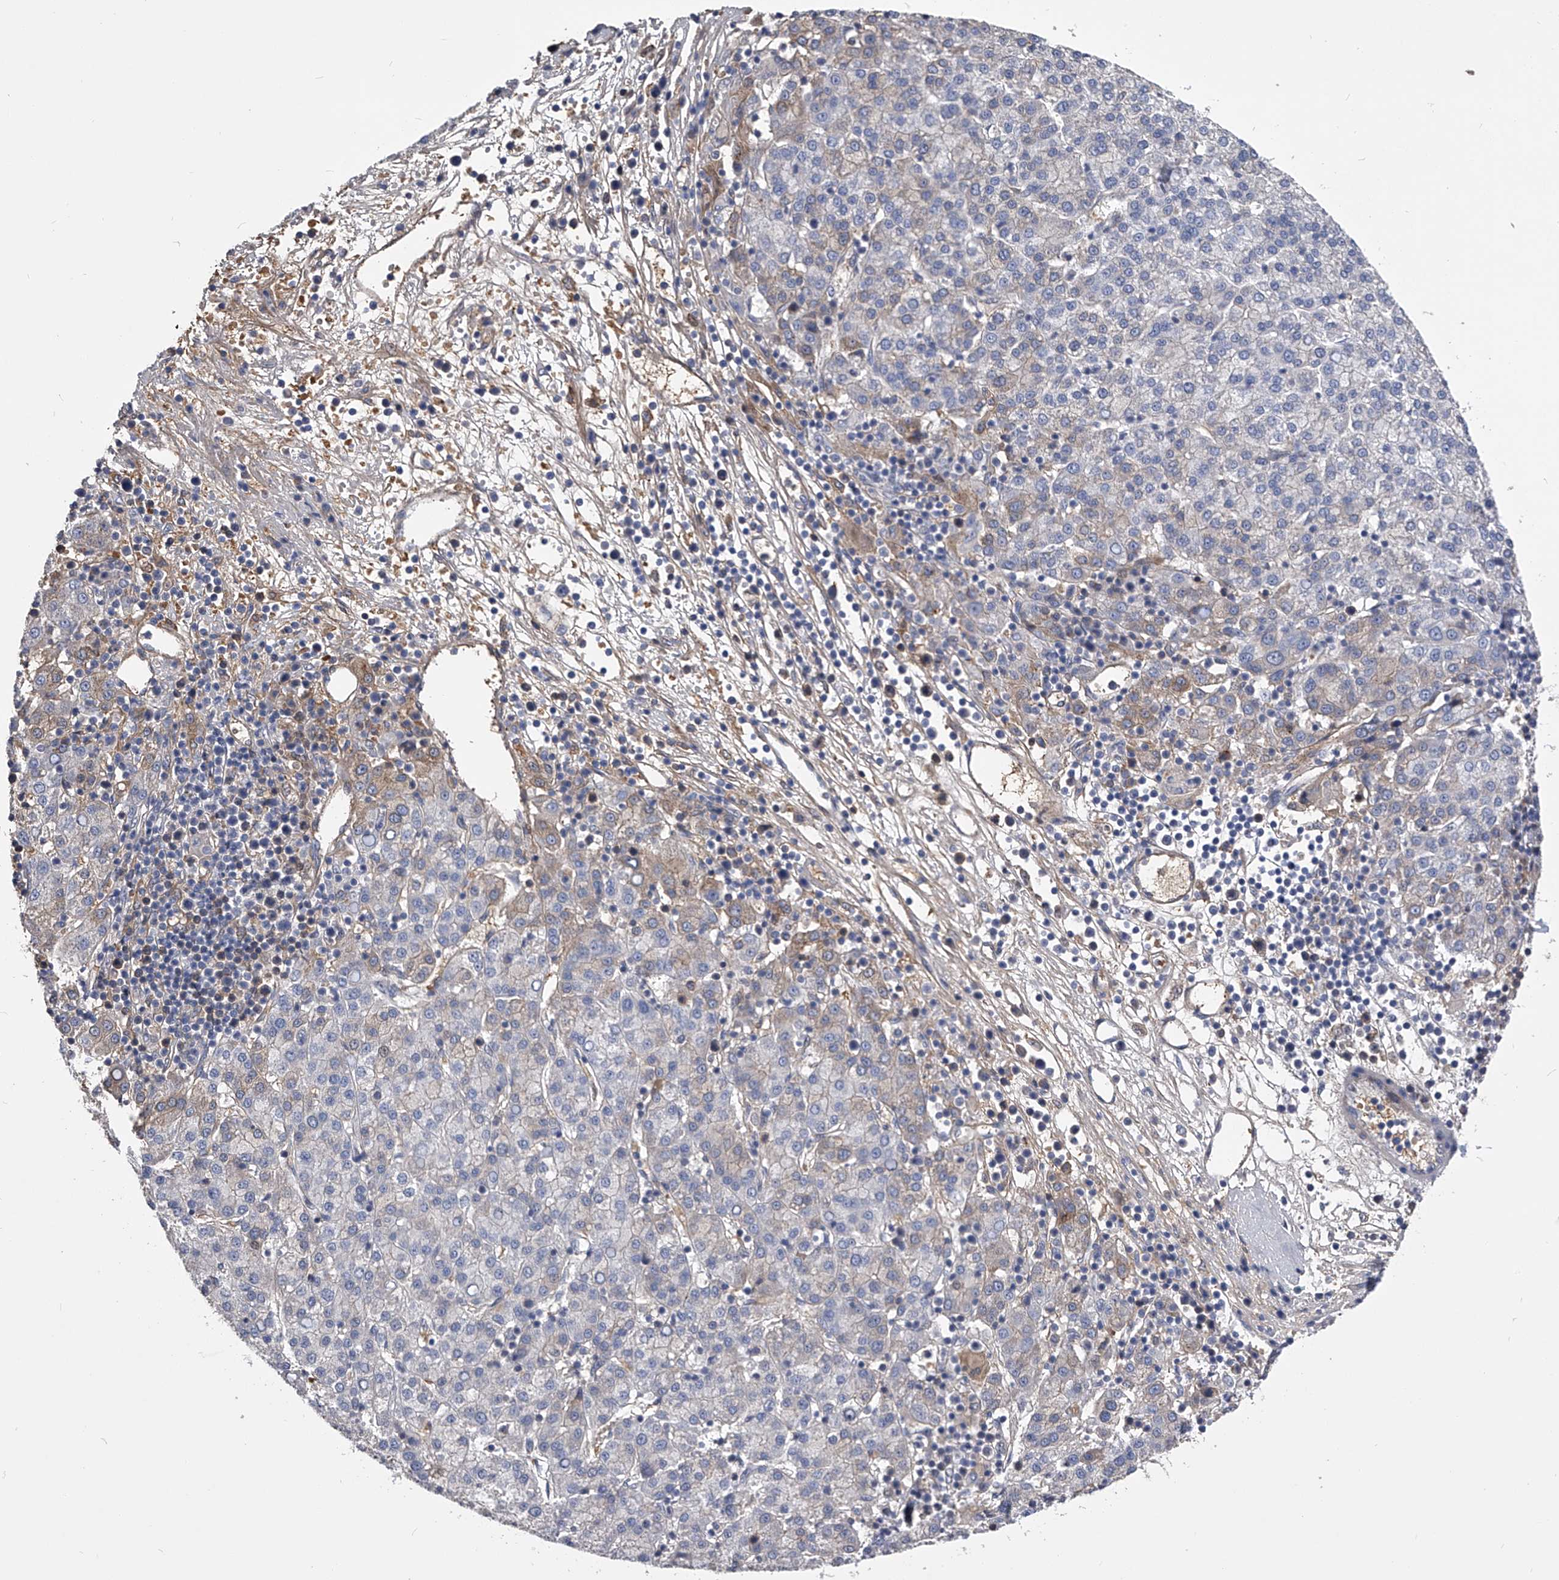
{"staining": {"intensity": "weak", "quantity": "<25%", "location": "cytoplasmic/membranous"}, "tissue": "liver cancer", "cell_type": "Tumor cells", "image_type": "cancer", "snomed": [{"axis": "morphology", "description": "Carcinoma, Hepatocellular, NOS"}, {"axis": "topography", "description": "Liver"}], "caption": "Immunohistochemistry (IHC) micrograph of liver hepatocellular carcinoma stained for a protein (brown), which reveals no staining in tumor cells.", "gene": "MDN1", "patient": {"sex": "female", "age": 58}}